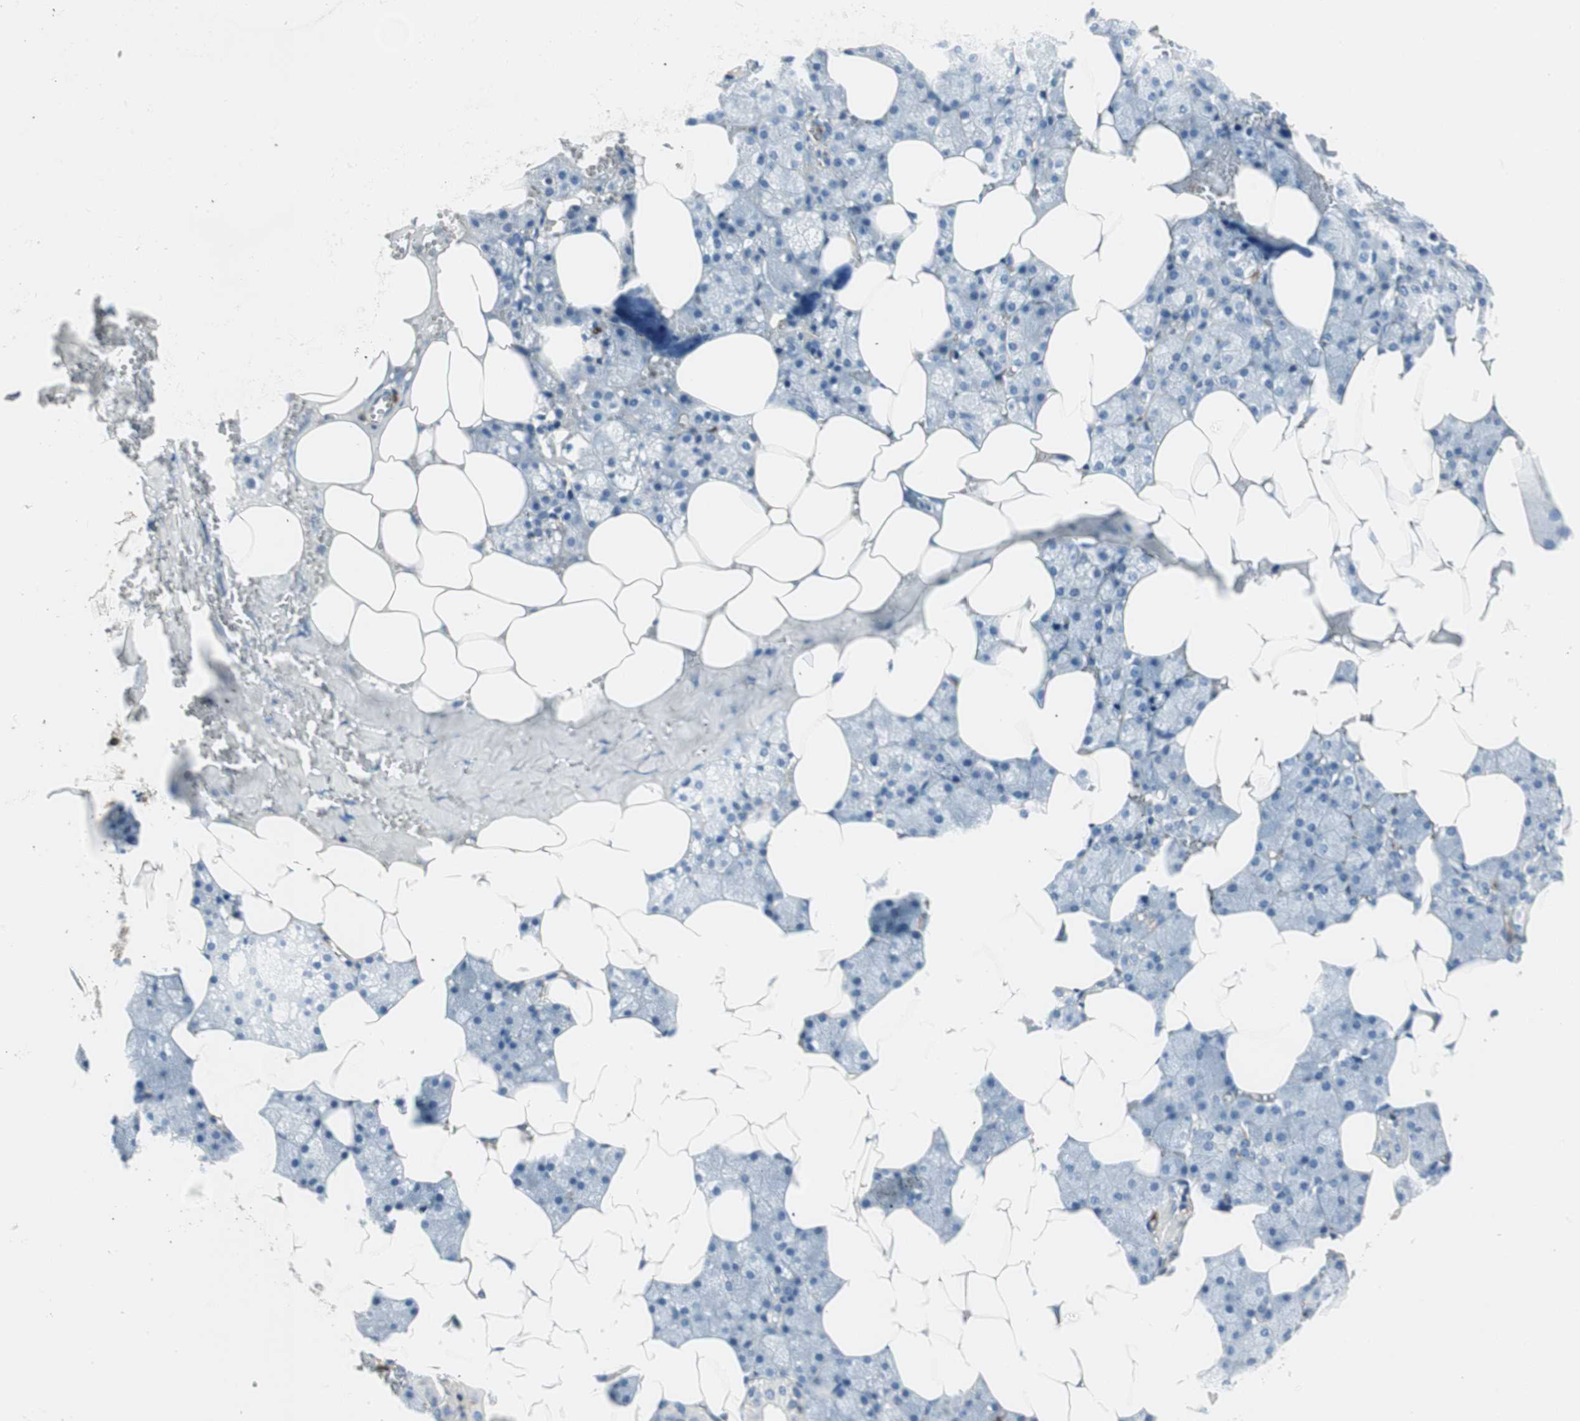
{"staining": {"intensity": "negative", "quantity": "none", "location": "none"}, "tissue": "salivary gland", "cell_type": "Glandular cells", "image_type": "normal", "snomed": [{"axis": "morphology", "description": "Normal tissue, NOS"}, {"axis": "topography", "description": "Salivary gland"}], "caption": "A photomicrograph of human salivary gland is negative for staining in glandular cells. The staining was performed using DAB to visualize the protein expression in brown, while the nuclei were stained in blue with hematoxylin (Magnification: 20x).", "gene": "COTL1", "patient": {"sex": "male", "age": 62}}